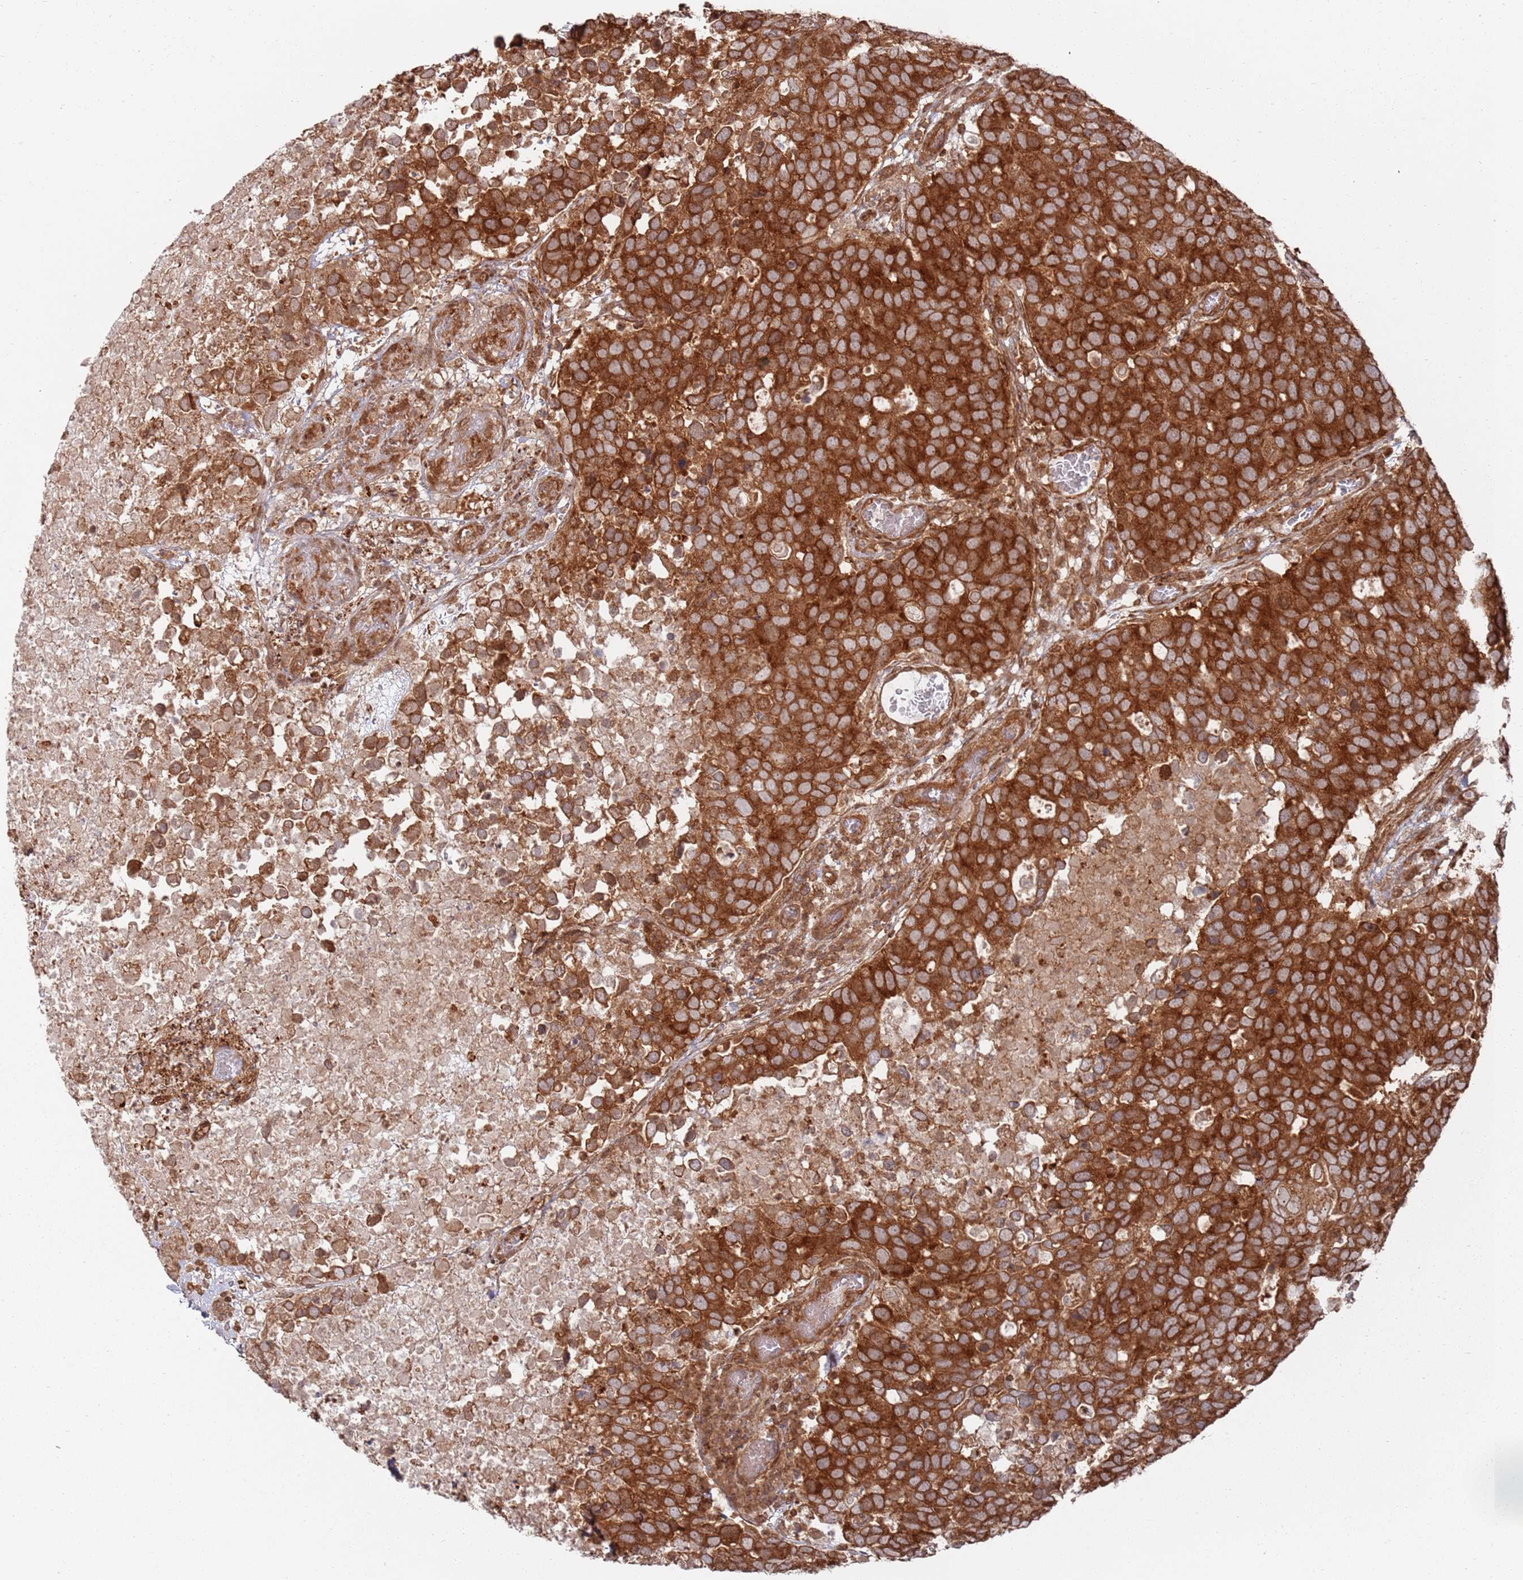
{"staining": {"intensity": "strong", "quantity": ">75%", "location": "cytoplasmic/membranous"}, "tissue": "breast cancer", "cell_type": "Tumor cells", "image_type": "cancer", "snomed": [{"axis": "morphology", "description": "Duct carcinoma"}, {"axis": "topography", "description": "Breast"}], "caption": "Immunohistochemistry of breast cancer (infiltrating ductal carcinoma) reveals high levels of strong cytoplasmic/membranous expression in approximately >75% of tumor cells.", "gene": "PIH1D1", "patient": {"sex": "female", "age": 83}}